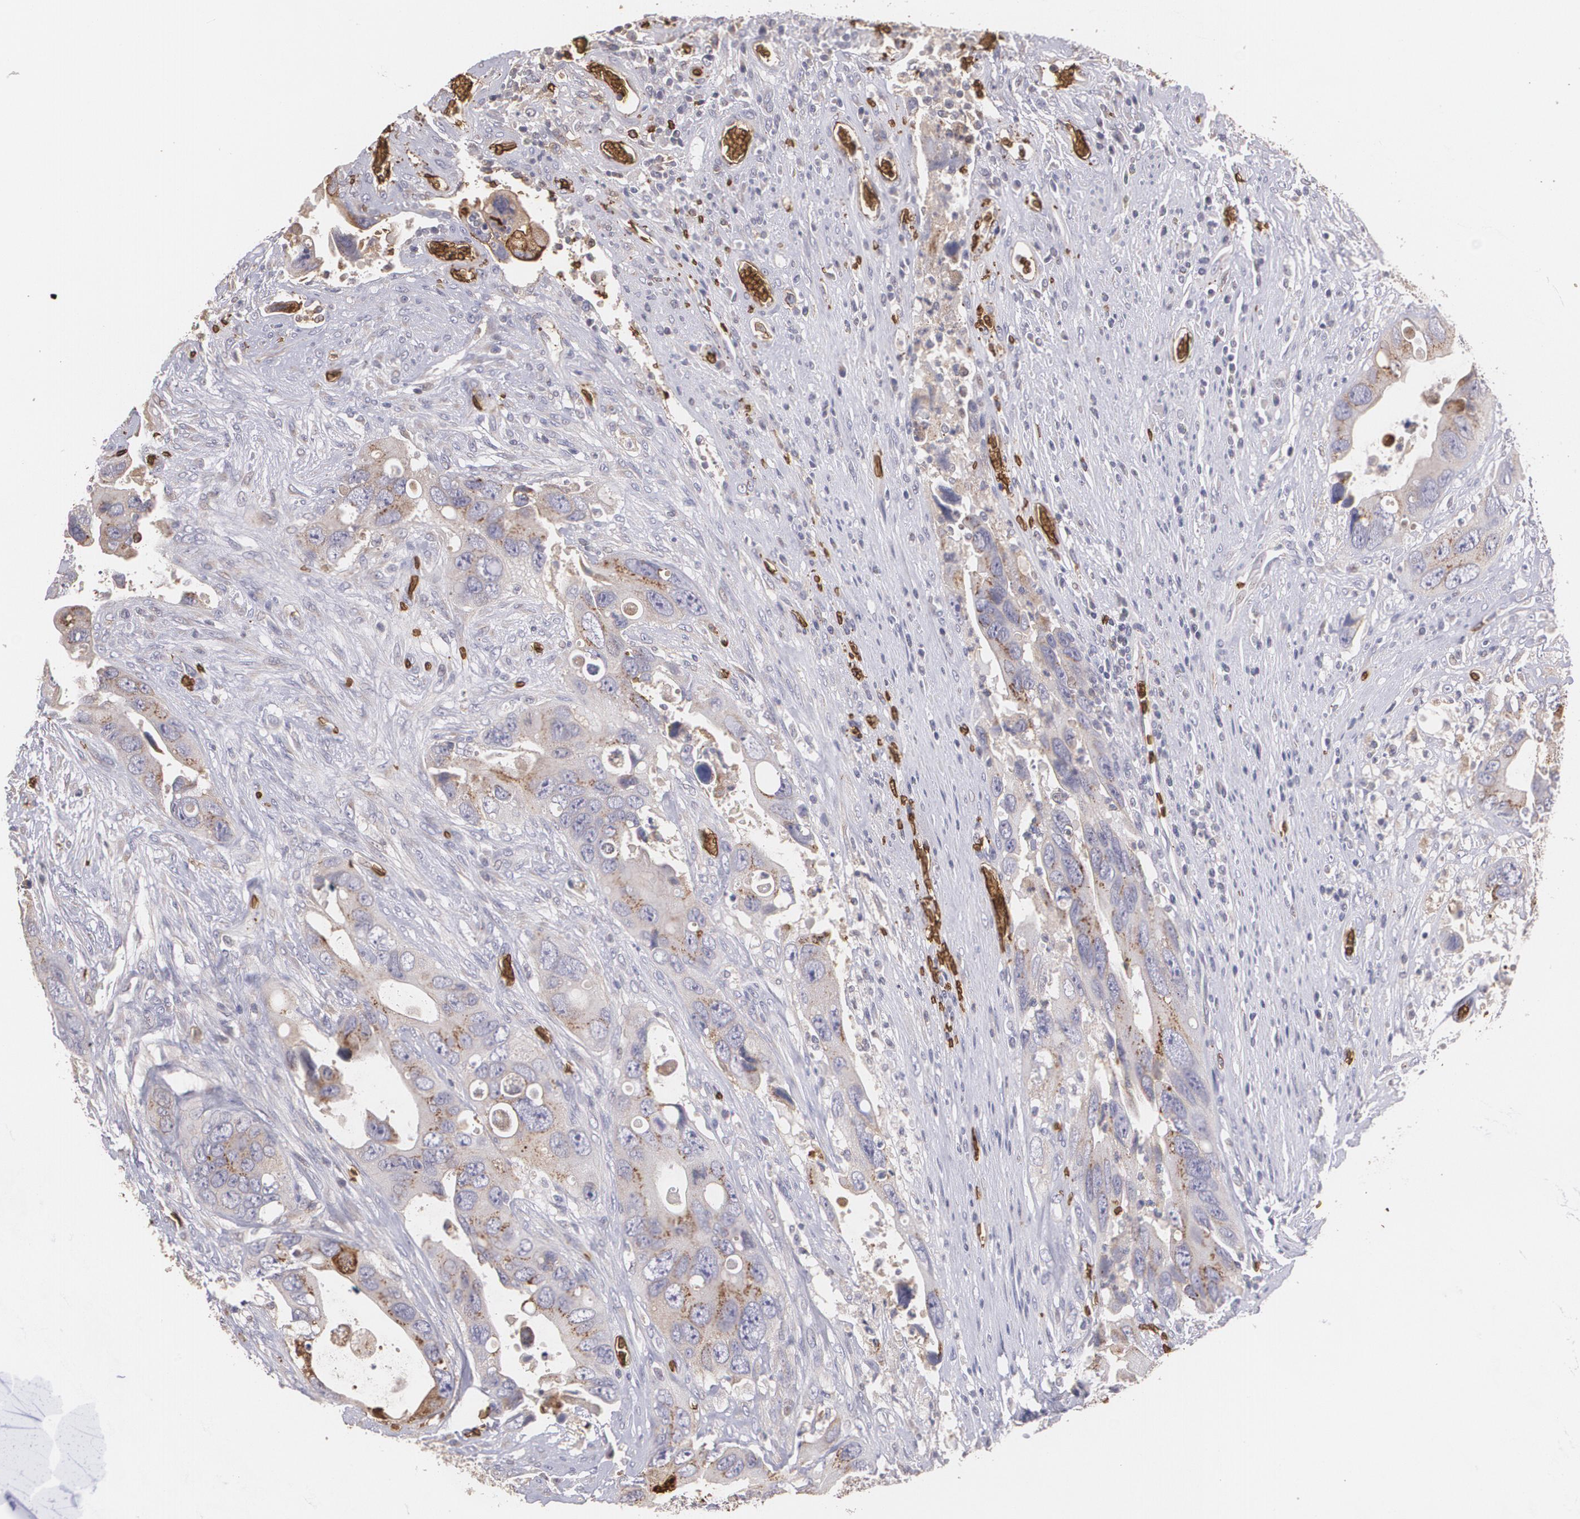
{"staining": {"intensity": "weak", "quantity": ">75%", "location": "cytoplasmic/membranous"}, "tissue": "colorectal cancer", "cell_type": "Tumor cells", "image_type": "cancer", "snomed": [{"axis": "morphology", "description": "Adenocarcinoma, NOS"}, {"axis": "topography", "description": "Rectum"}], "caption": "Protein expression analysis of colorectal cancer (adenocarcinoma) exhibits weak cytoplasmic/membranous positivity in about >75% of tumor cells.", "gene": "SLC2A1", "patient": {"sex": "male", "age": 70}}